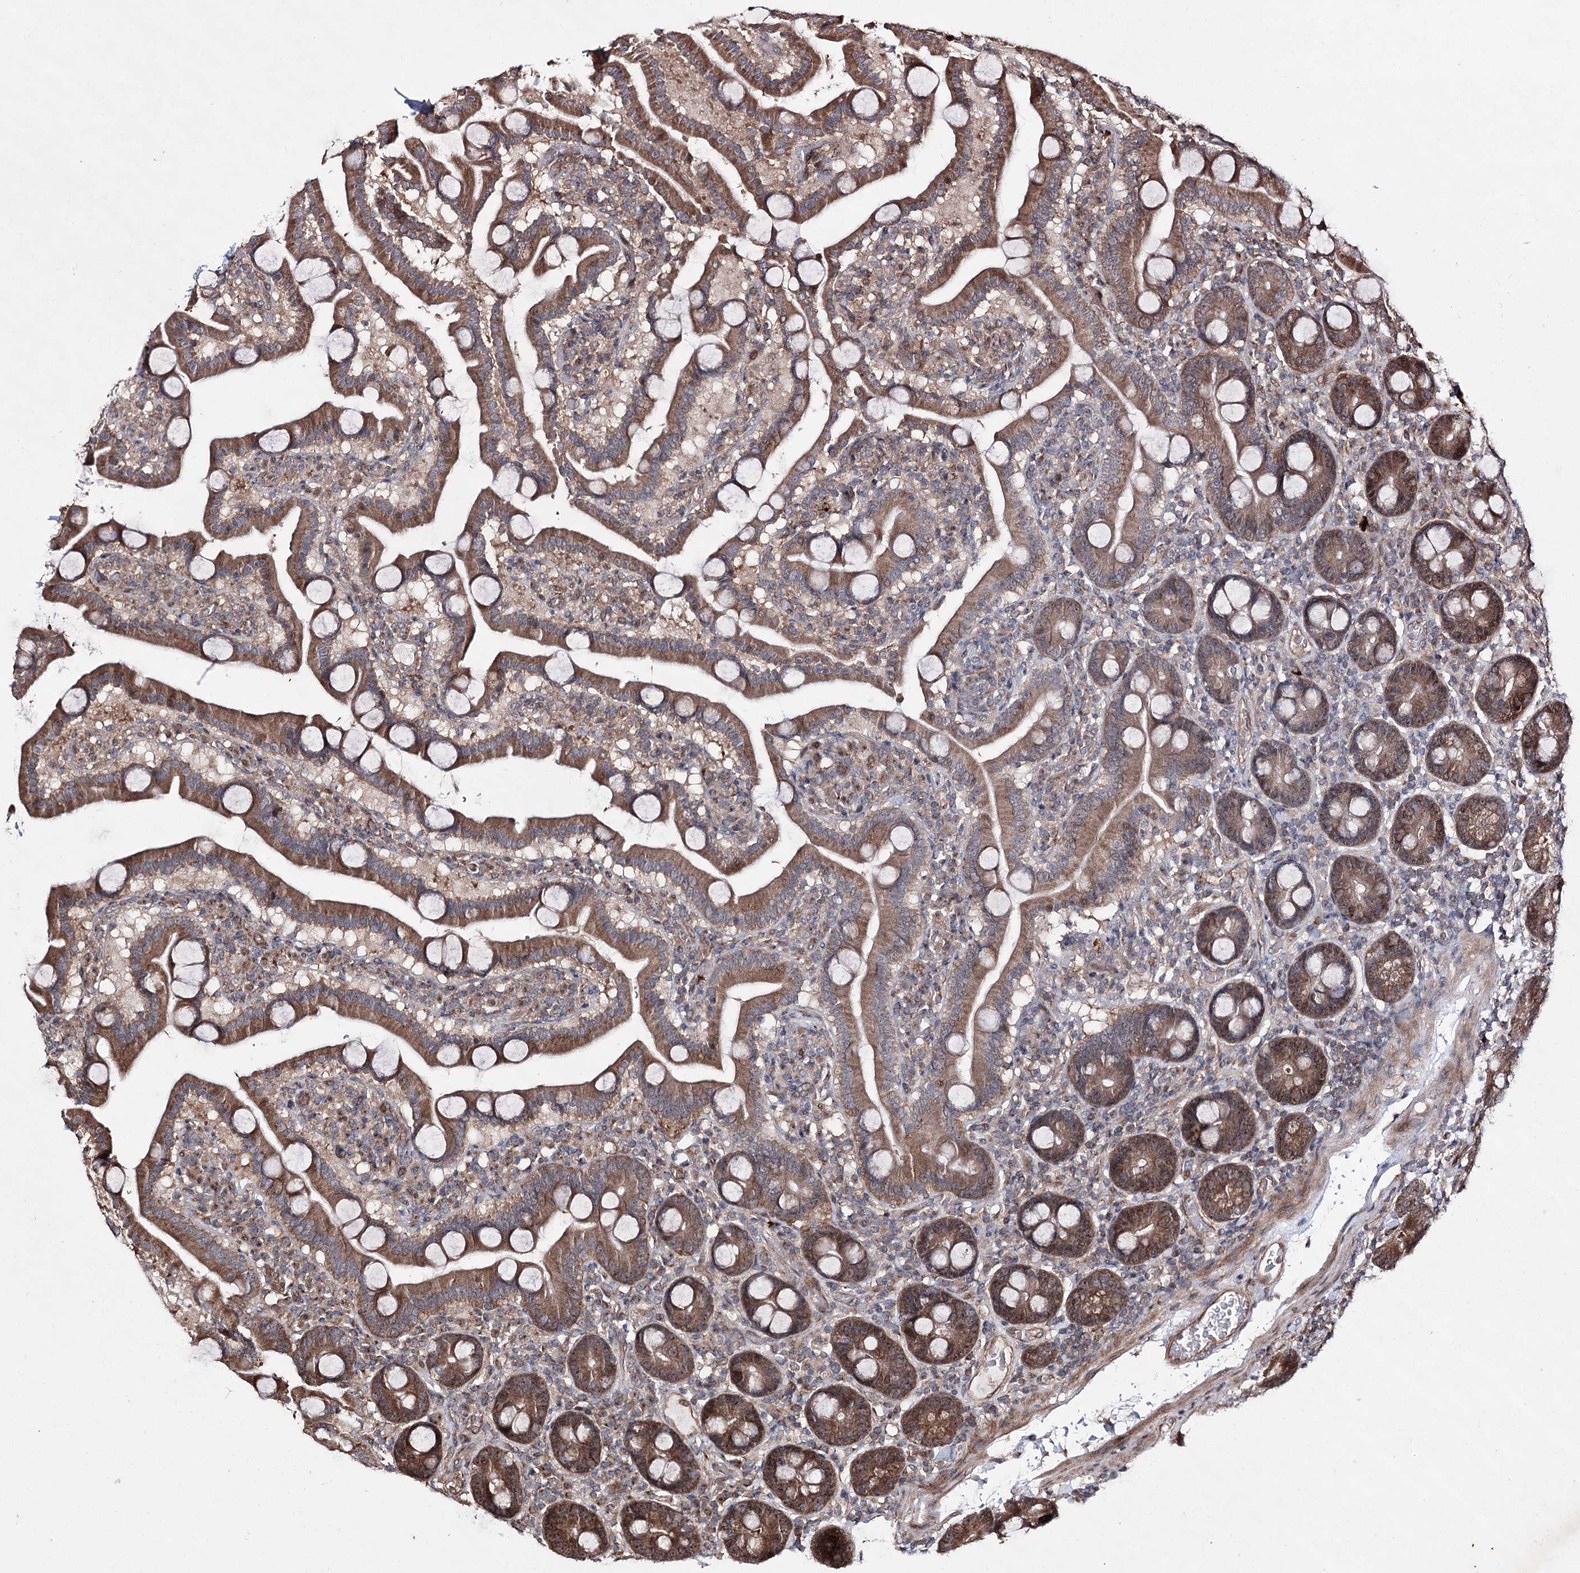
{"staining": {"intensity": "moderate", "quantity": ">75%", "location": "cytoplasmic/membranous,nuclear"}, "tissue": "duodenum", "cell_type": "Glandular cells", "image_type": "normal", "snomed": [{"axis": "morphology", "description": "Normal tissue, NOS"}, {"axis": "topography", "description": "Duodenum"}], "caption": "Protein expression analysis of unremarkable duodenum shows moderate cytoplasmic/membranous,nuclear staining in about >75% of glandular cells.", "gene": "SERINC5", "patient": {"sex": "male", "age": 55}}